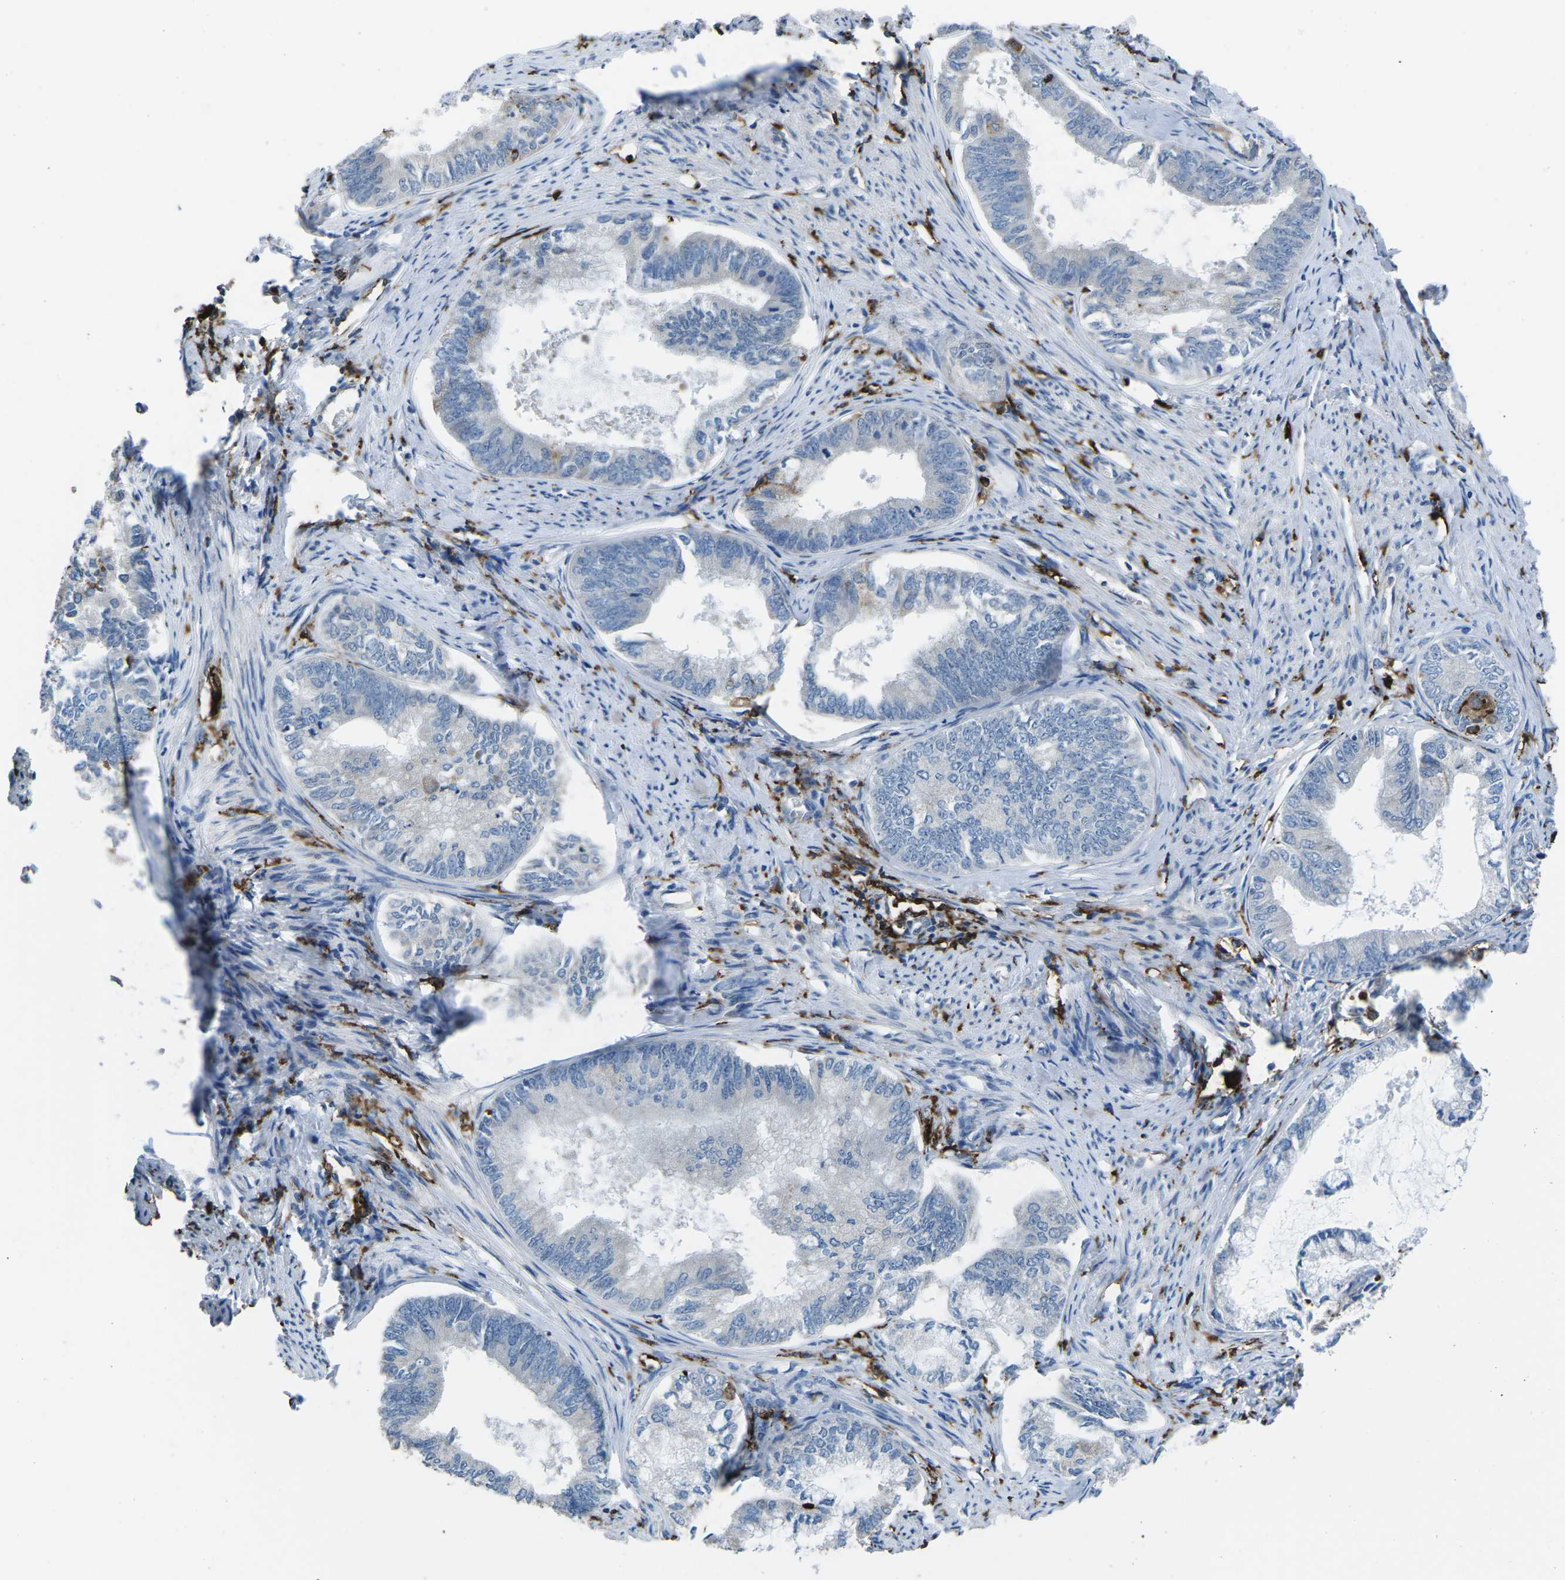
{"staining": {"intensity": "negative", "quantity": "none", "location": "none"}, "tissue": "endometrial cancer", "cell_type": "Tumor cells", "image_type": "cancer", "snomed": [{"axis": "morphology", "description": "Adenocarcinoma, NOS"}, {"axis": "topography", "description": "Endometrium"}], "caption": "Micrograph shows no protein positivity in tumor cells of endometrial adenocarcinoma tissue.", "gene": "PTPN1", "patient": {"sex": "female", "age": 86}}